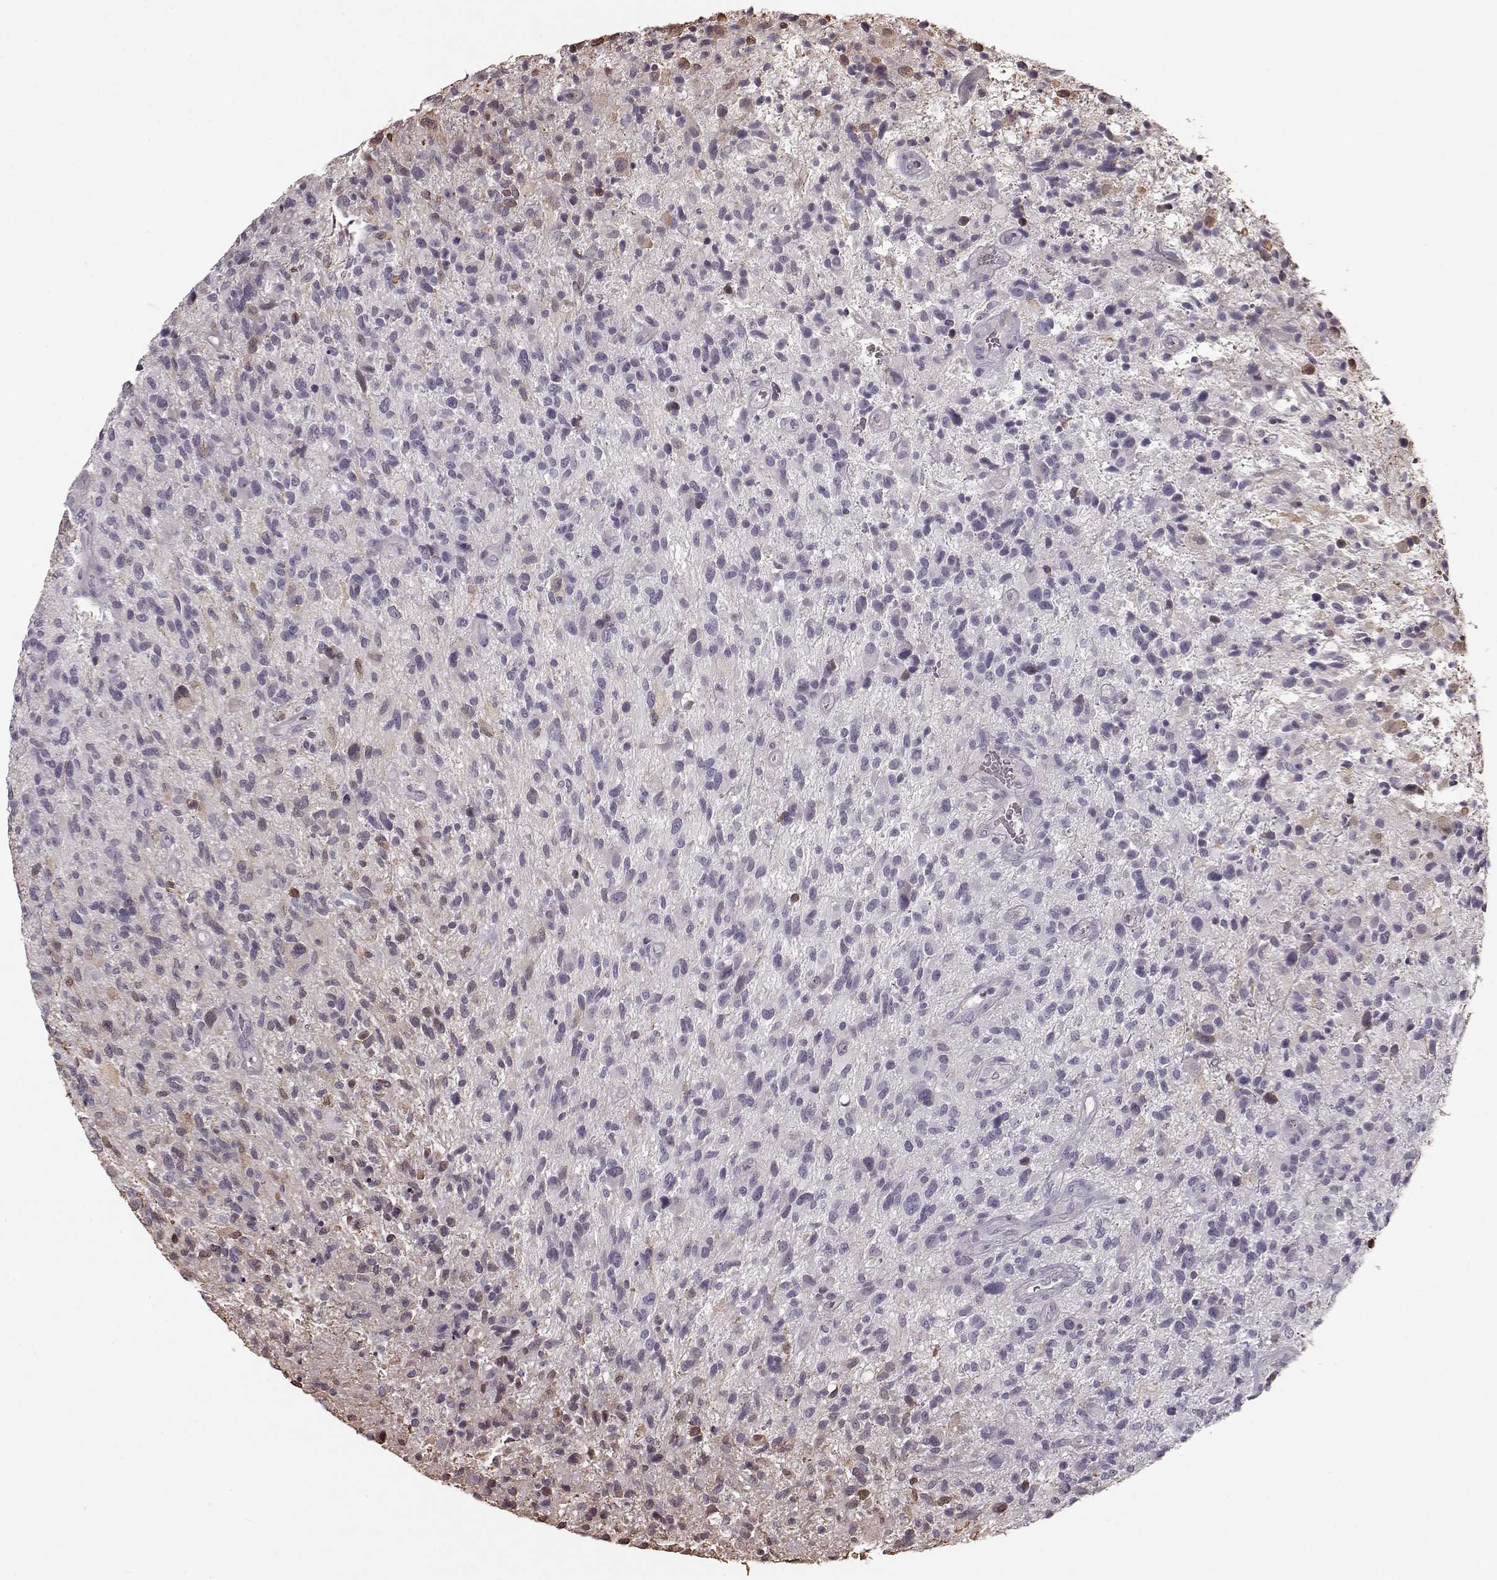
{"staining": {"intensity": "negative", "quantity": "none", "location": "none"}, "tissue": "glioma", "cell_type": "Tumor cells", "image_type": "cancer", "snomed": [{"axis": "morphology", "description": "Glioma, malignant, High grade"}, {"axis": "topography", "description": "Brain"}], "caption": "Tumor cells show no significant positivity in glioma.", "gene": "PDCD1", "patient": {"sex": "male", "age": 47}}